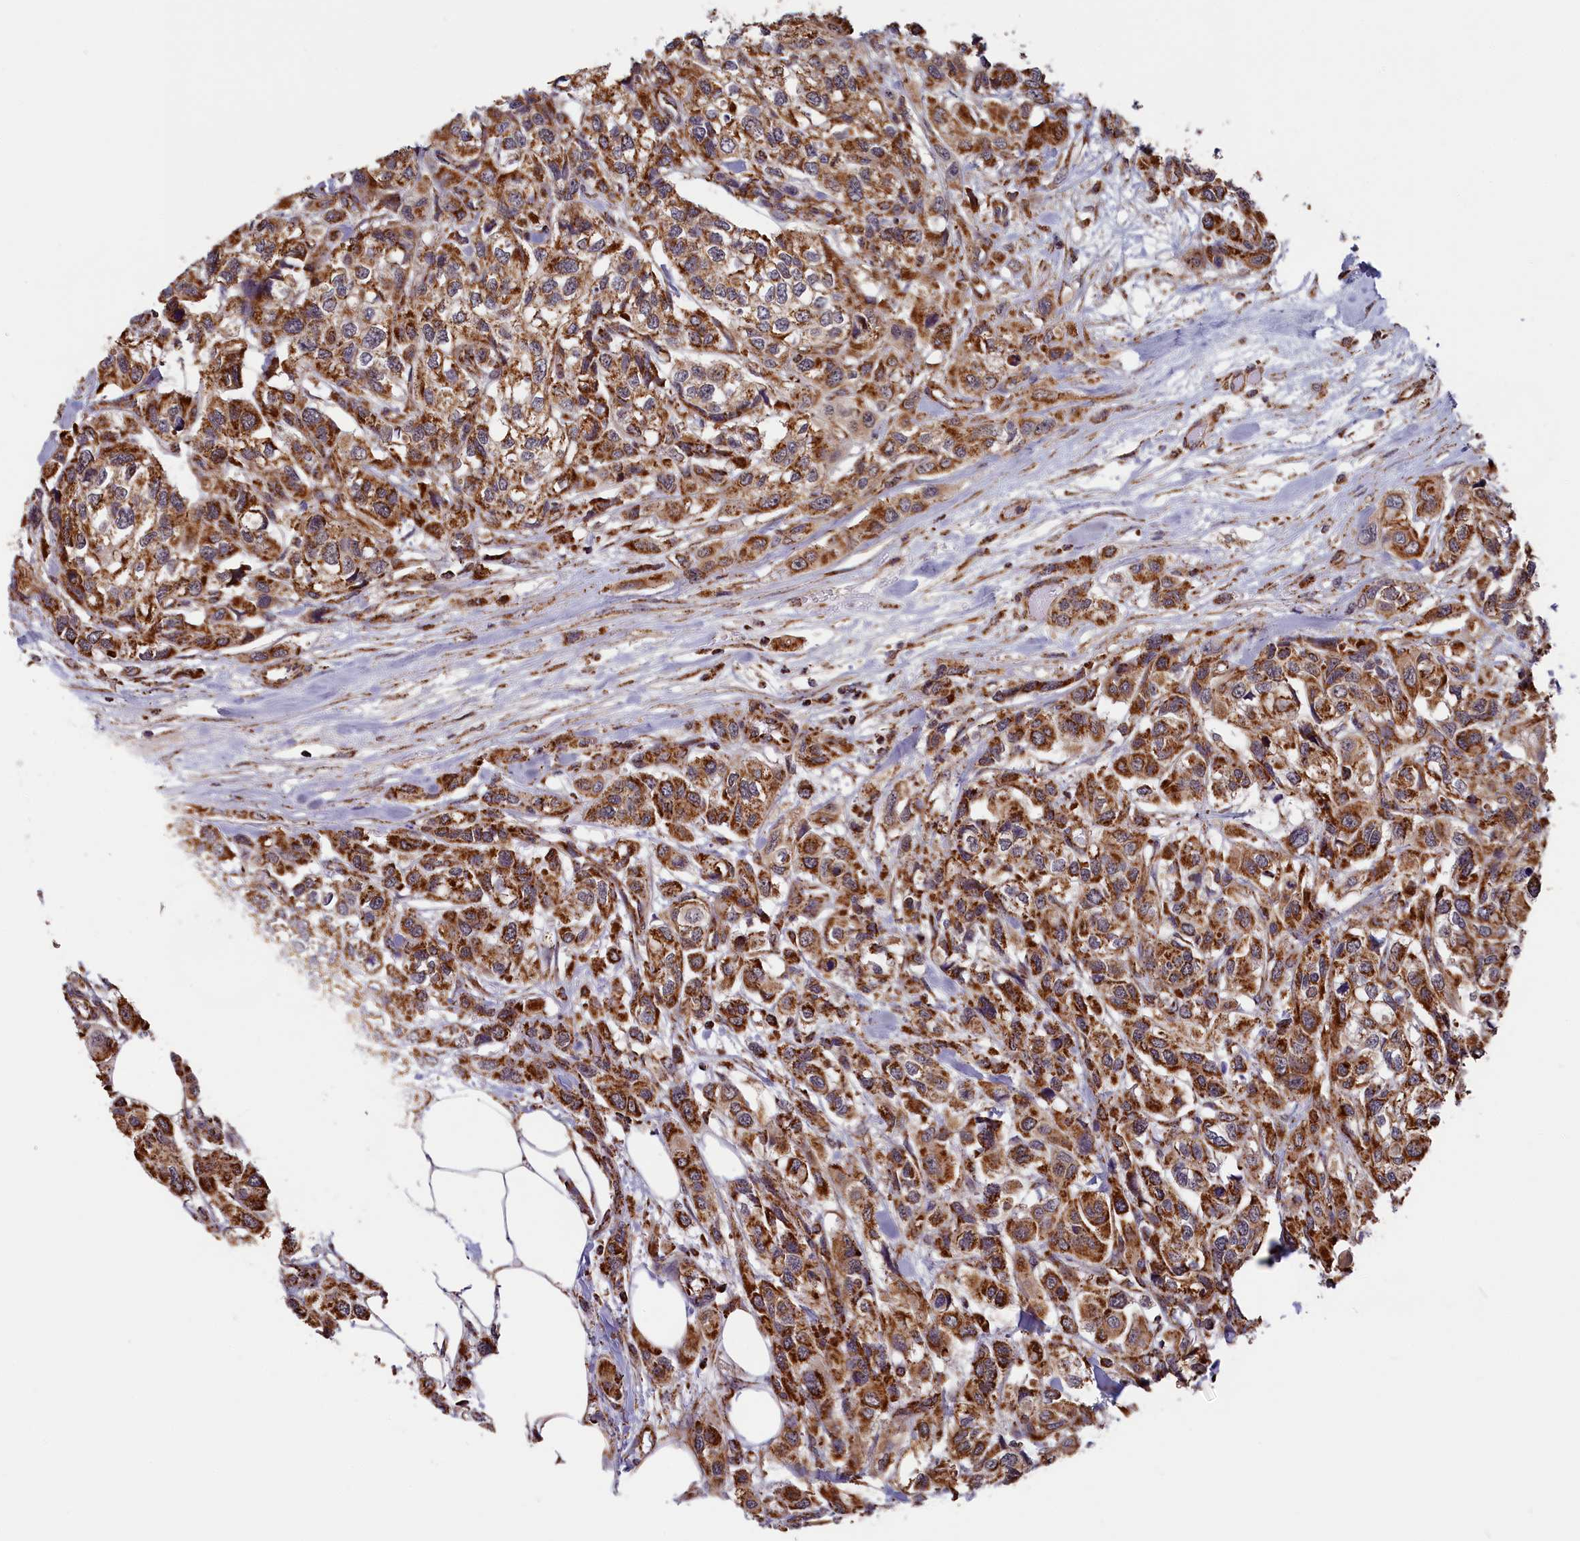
{"staining": {"intensity": "strong", "quantity": ">75%", "location": "cytoplasmic/membranous"}, "tissue": "urothelial cancer", "cell_type": "Tumor cells", "image_type": "cancer", "snomed": [{"axis": "morphology", "description": "Urothelial carcinoma, High grade"}, {"axis": "topography", "description": "Urinary bladder"}], "caption": "Immunohistochemical staining of urothelial cancer demonstrates strong cytoplasmic/membranous protein expression in about >75% of tumor cells.", "gene": "MACROD1", "patient": {"sex": "male", "age": 67}}